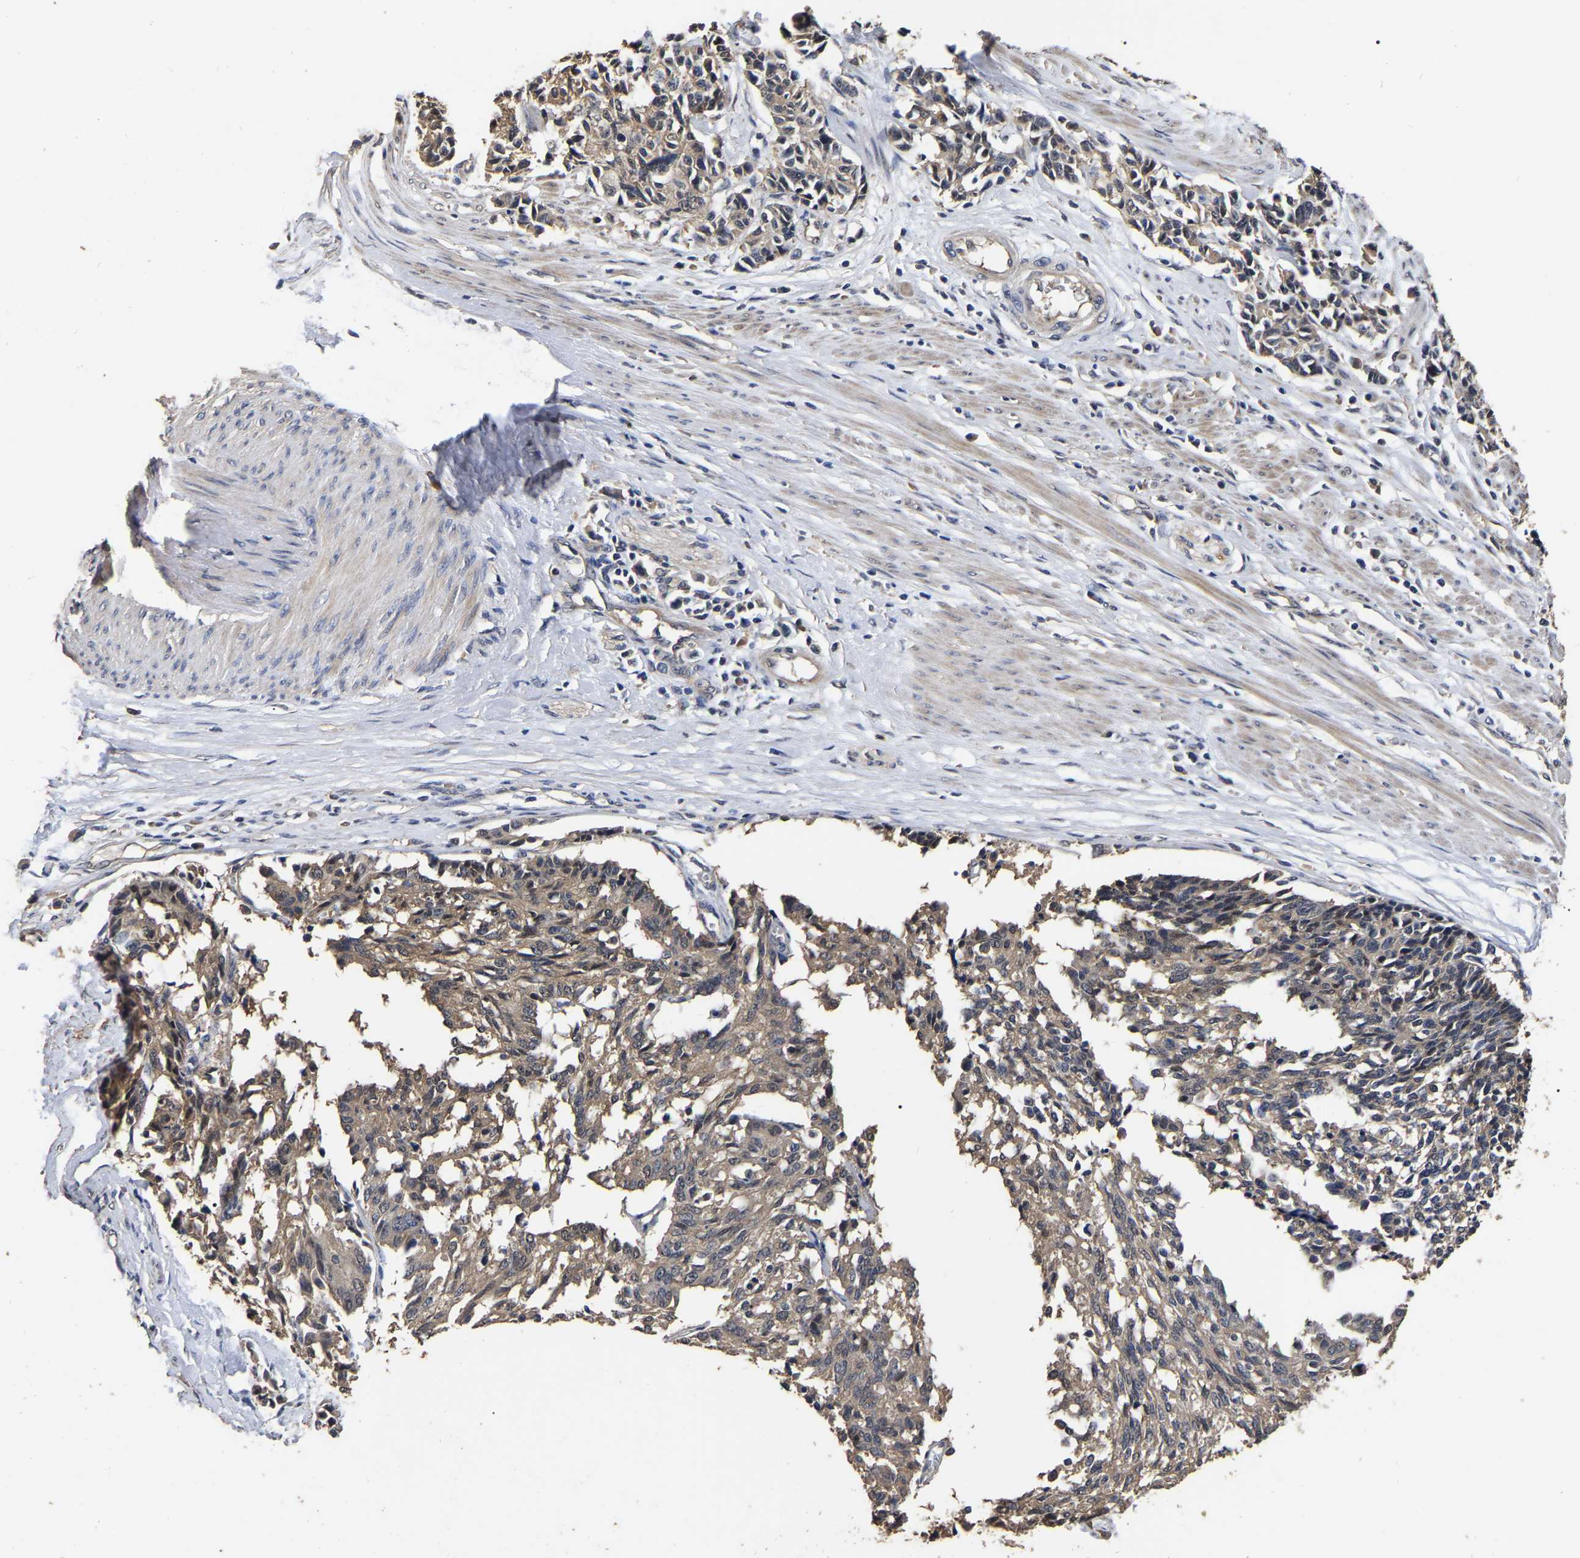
{"staining": {"intensity": "weak", "quantity": ">75%", "location": "cytoplasmic/membranous"}, "tissue": "cervical cancer", "cell_type": "Tumor cells", "image_type": "cancer", "snomed": [{"axis": "morphology", "description": "Squamous cell carcinoma, NOS"}, {"axis": "topography", "description": "Cervix"}], "caption": "This photomicrograph demonstrates immunohistochemistry staining of human cervical squamous cell carcinoma, with low weak cytoplasmic/membranous staining in about >75% of tumor cells.", "gene": "STK32C", "patient": {"sex": "female", "age": 35}}